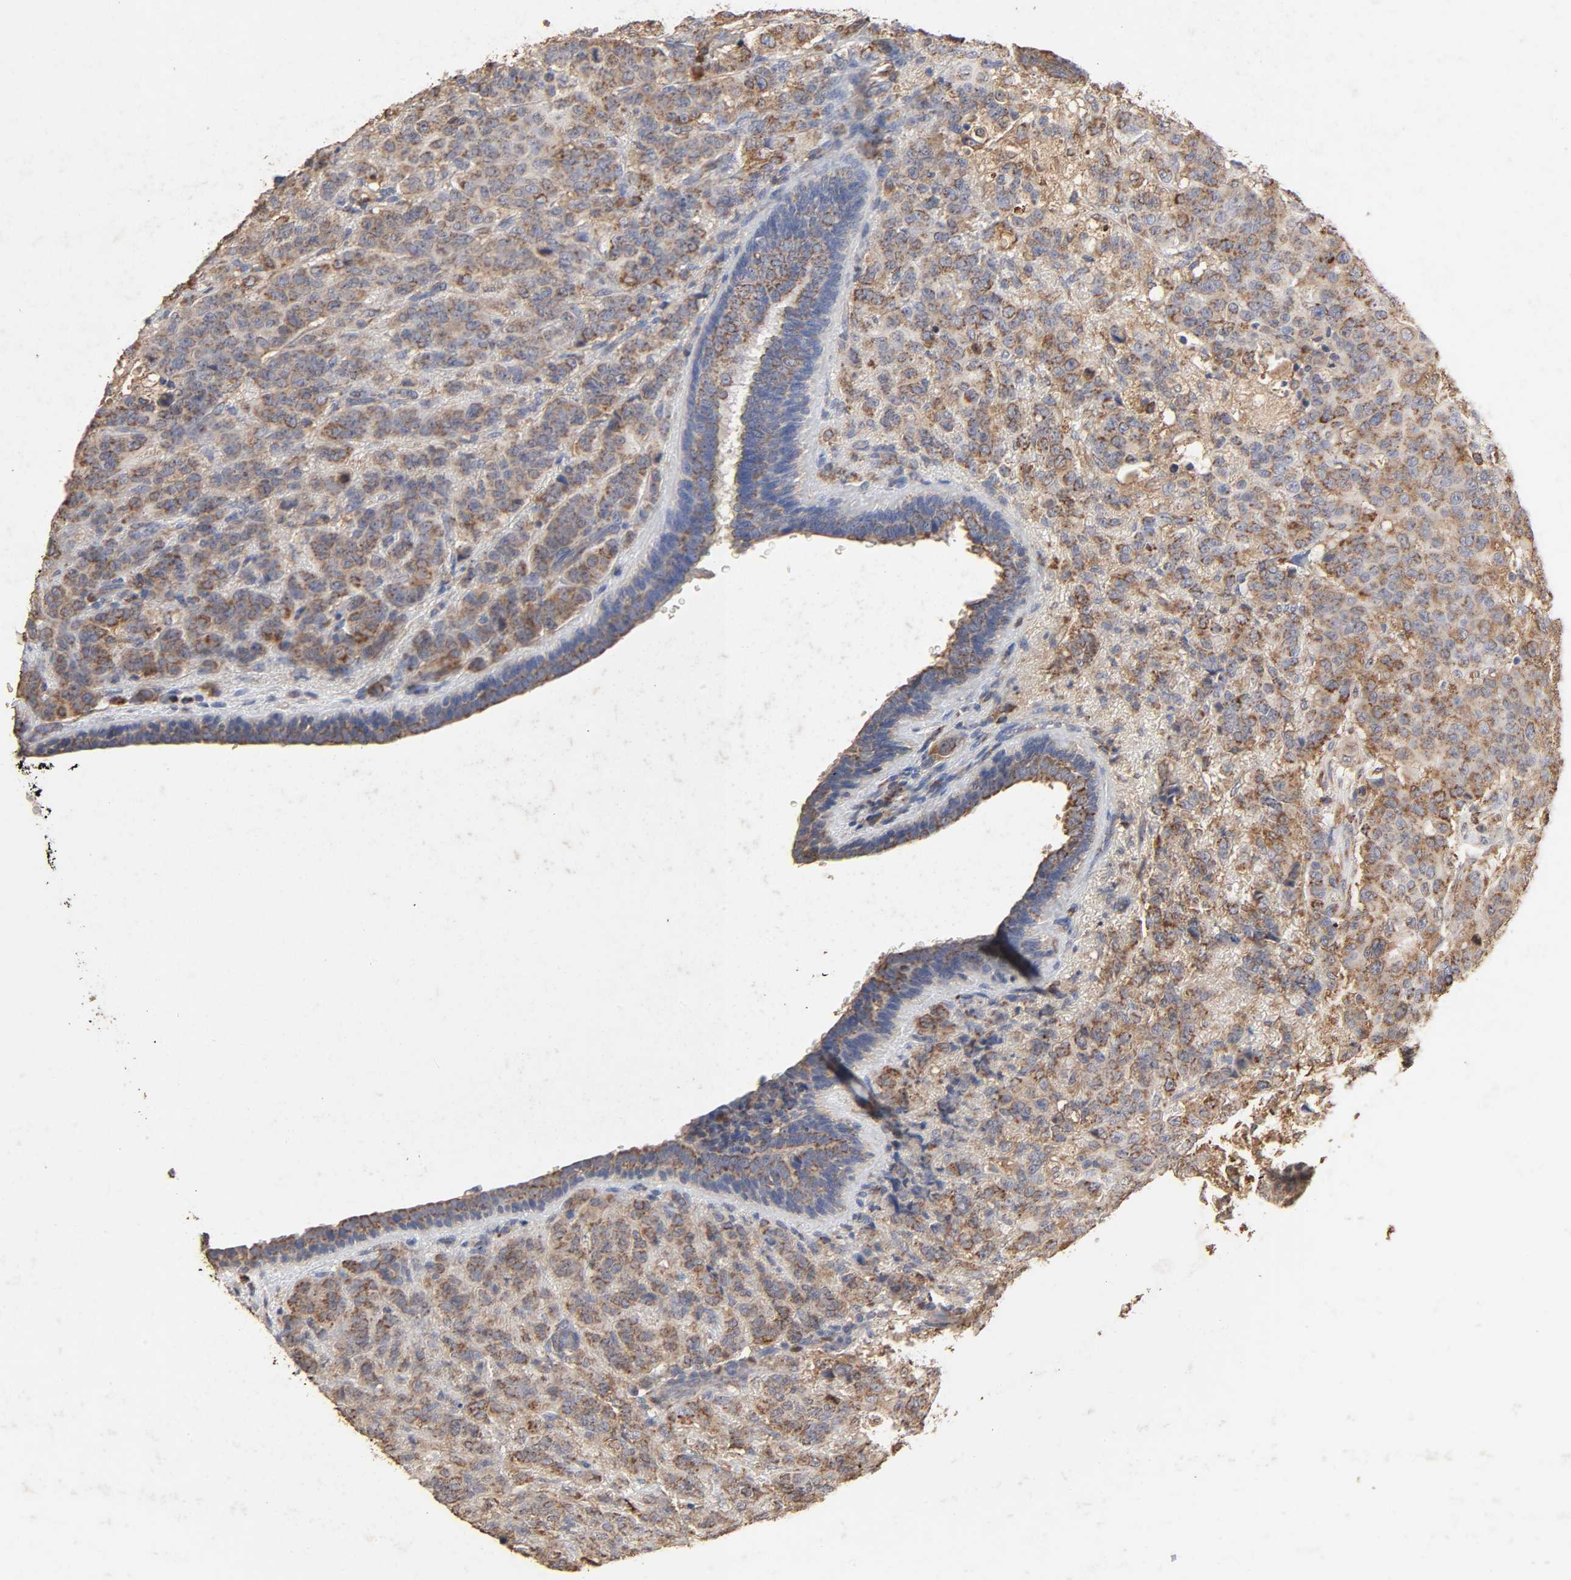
{"staining": {"intensity": "strong", "quantity": ">75%", "location": "cytoplasmic/membranous"}, "tissue": "breast cancer", "cell_type": "Tumor cells", "image_type": "cancer", "snomed": [{"axis": "morphology", "description": "Duct carcinoma"}, {"axis": "topography", "description": "Breast"}], "caption": "Immunohistochemical staining of human breast cancer exhibits high levels of strong cytoplasmic/membranous staining in approximately >75% of tumor cells. The staining was performed using DAB to visualize the protein expression in brown, while the nuclei were stained in blue with hematoxylin (Magnification: 20x).", "gene": "CYCS", "patient": {"sex": "female", "age": 40}}